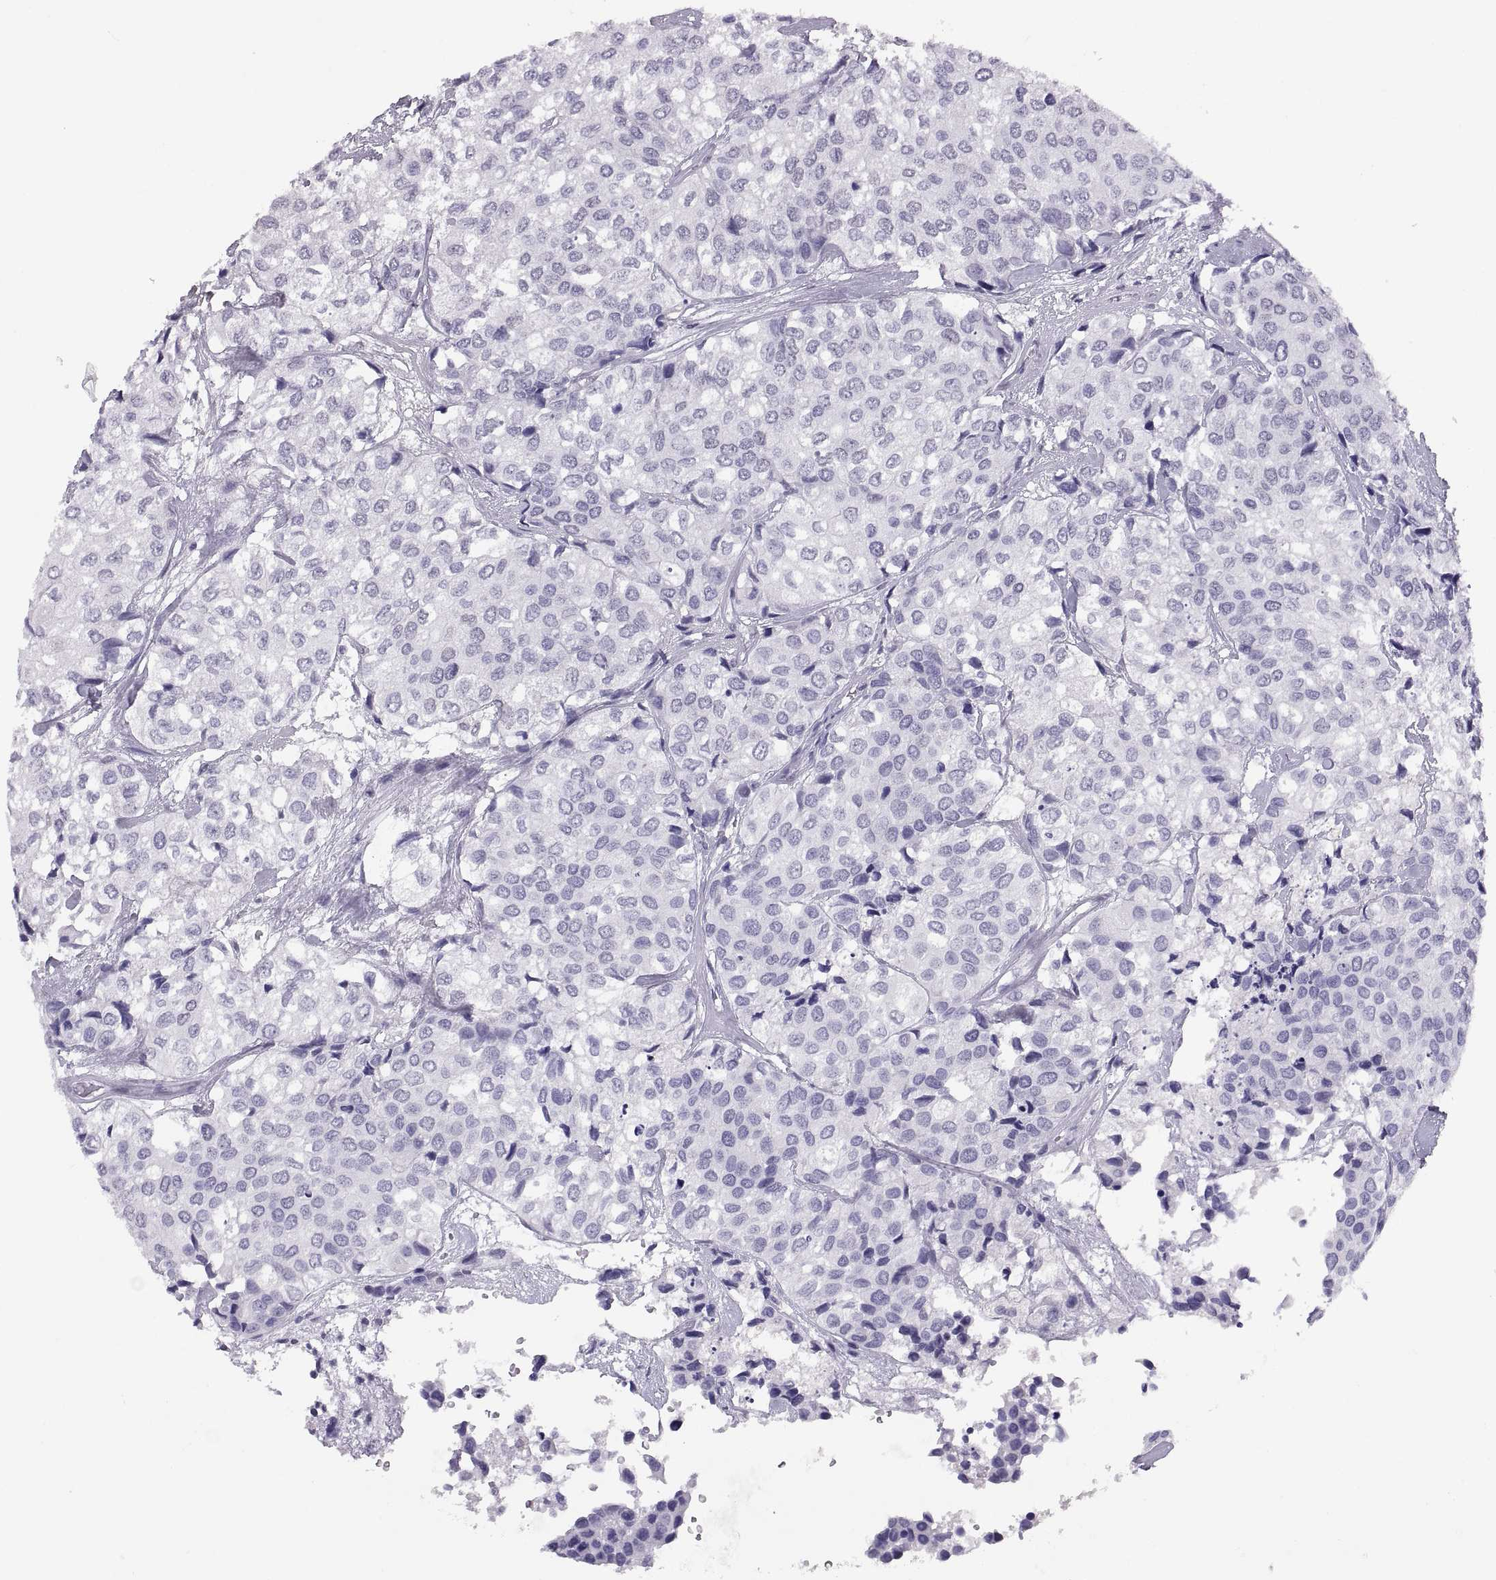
{"staining": {"intensity": "negative", "quantity": "none", "location": "none"}, "tissue": "urothelial cancer", "cell_type": "Tumor cells", "image_type": "cancer", "snomed": [{"axis": "morphology", "description": "Urothelial carcinoma, High grade"}, {"axis": "topography", "description": "Urinary bladder"}], "caption": "Tumor cells are negative for protein expression in human urothelial cancer.", "gene": "CARTPT", "patient": {"sex": "male", "age": 73}}